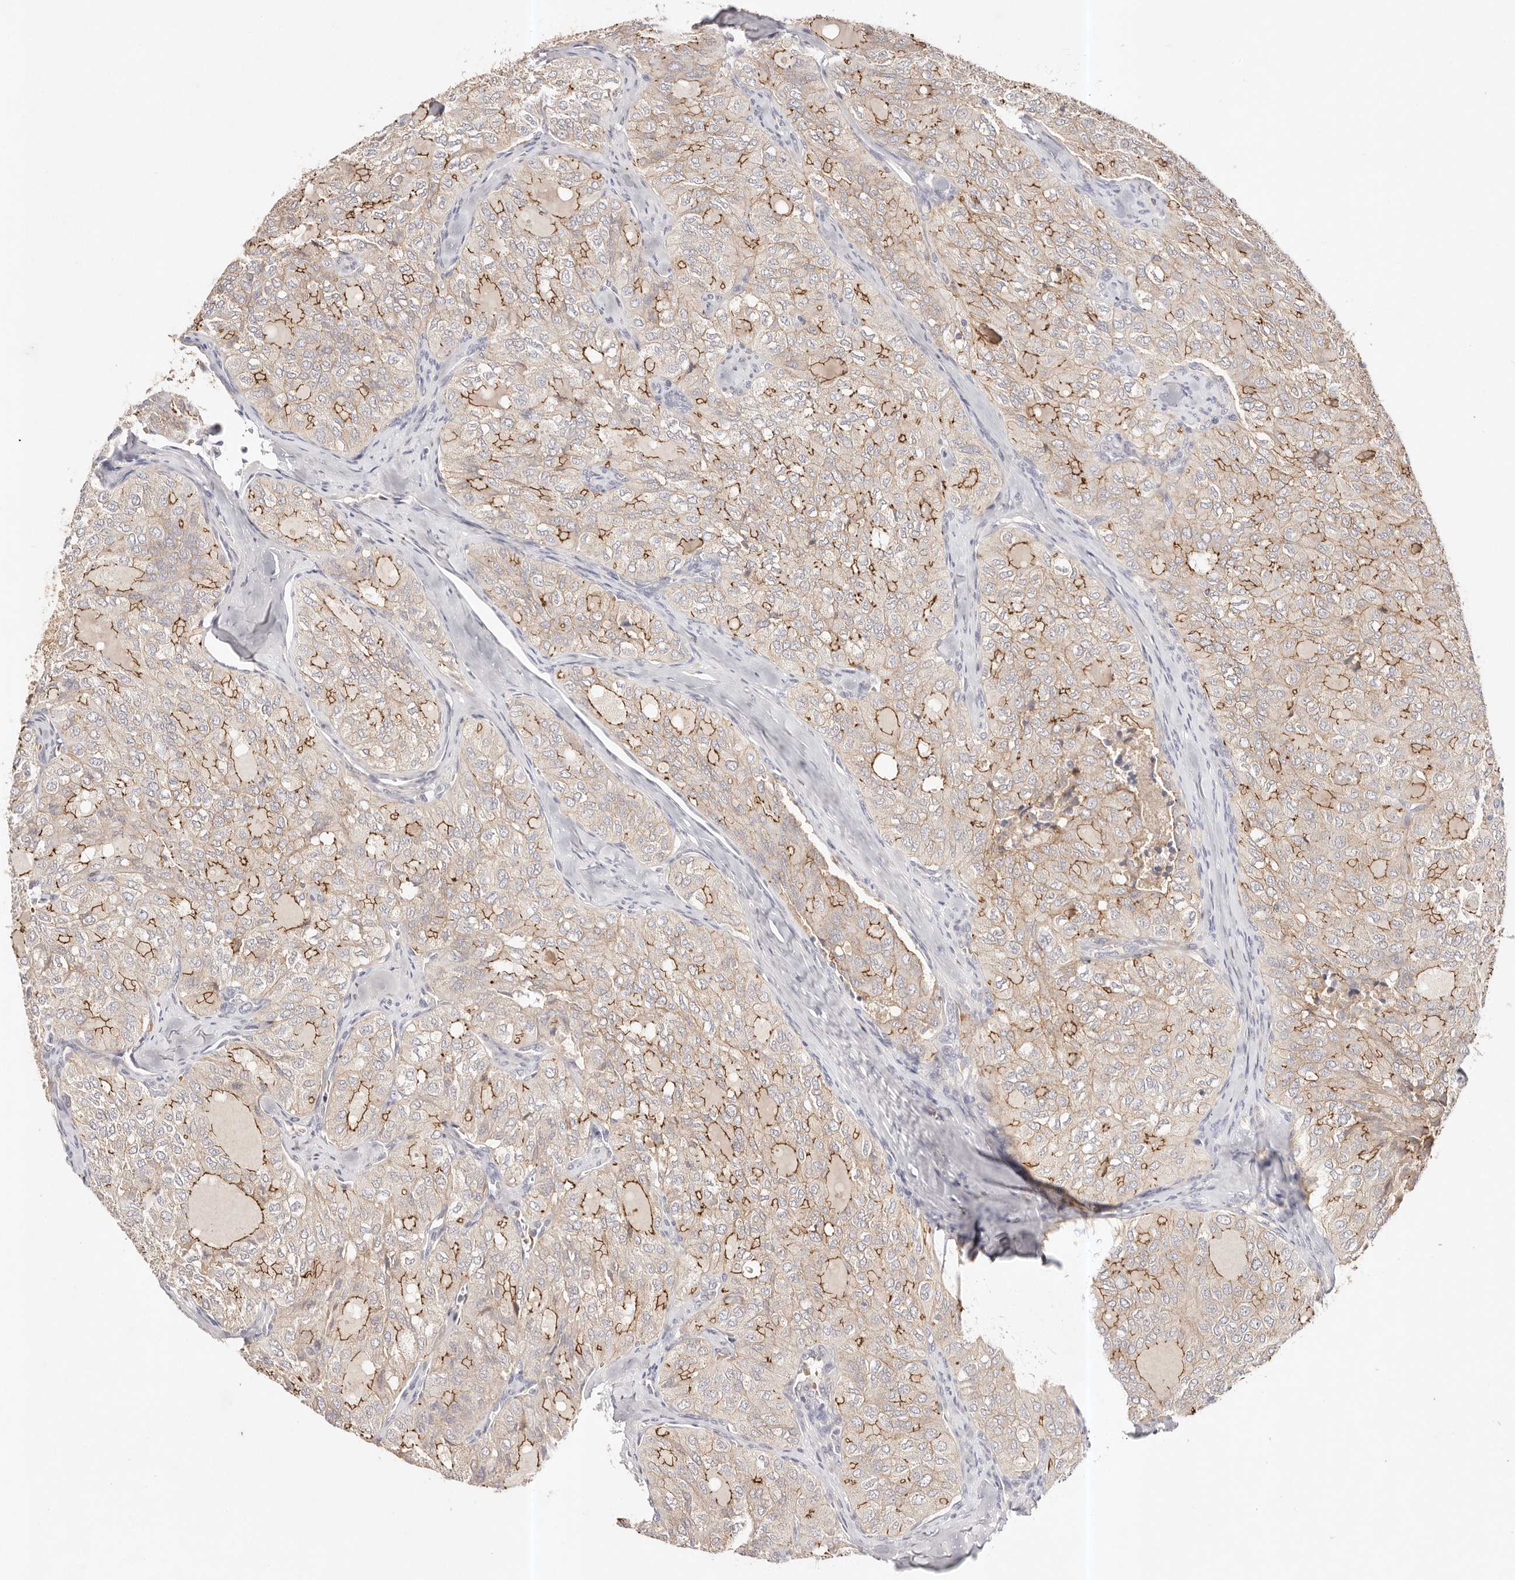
{"staining": {"intensity": "moderate", "quantity": "25%-75%", "location": "cytoplasmic/membranous"}, "tissue": "thyroid cancer", "cell_type": "Tumor cells", "image_type": "cancer", "snomed": [{"axis": "morphology", "description": "Follicular adenoma carcinoma, NOS"}, {"axis": "topography", "description": "Thyroid gland"}], "caption": "Moderate cytoplasmic/membranous staining for a protein is identified in approximately 25%-75% of tumor cells of follicular adenoma carcinoma (thyroid) using immunohistochemistry (IHC).", "gene": "CXADR", "patient": {"sex": "male", "age": 75}}